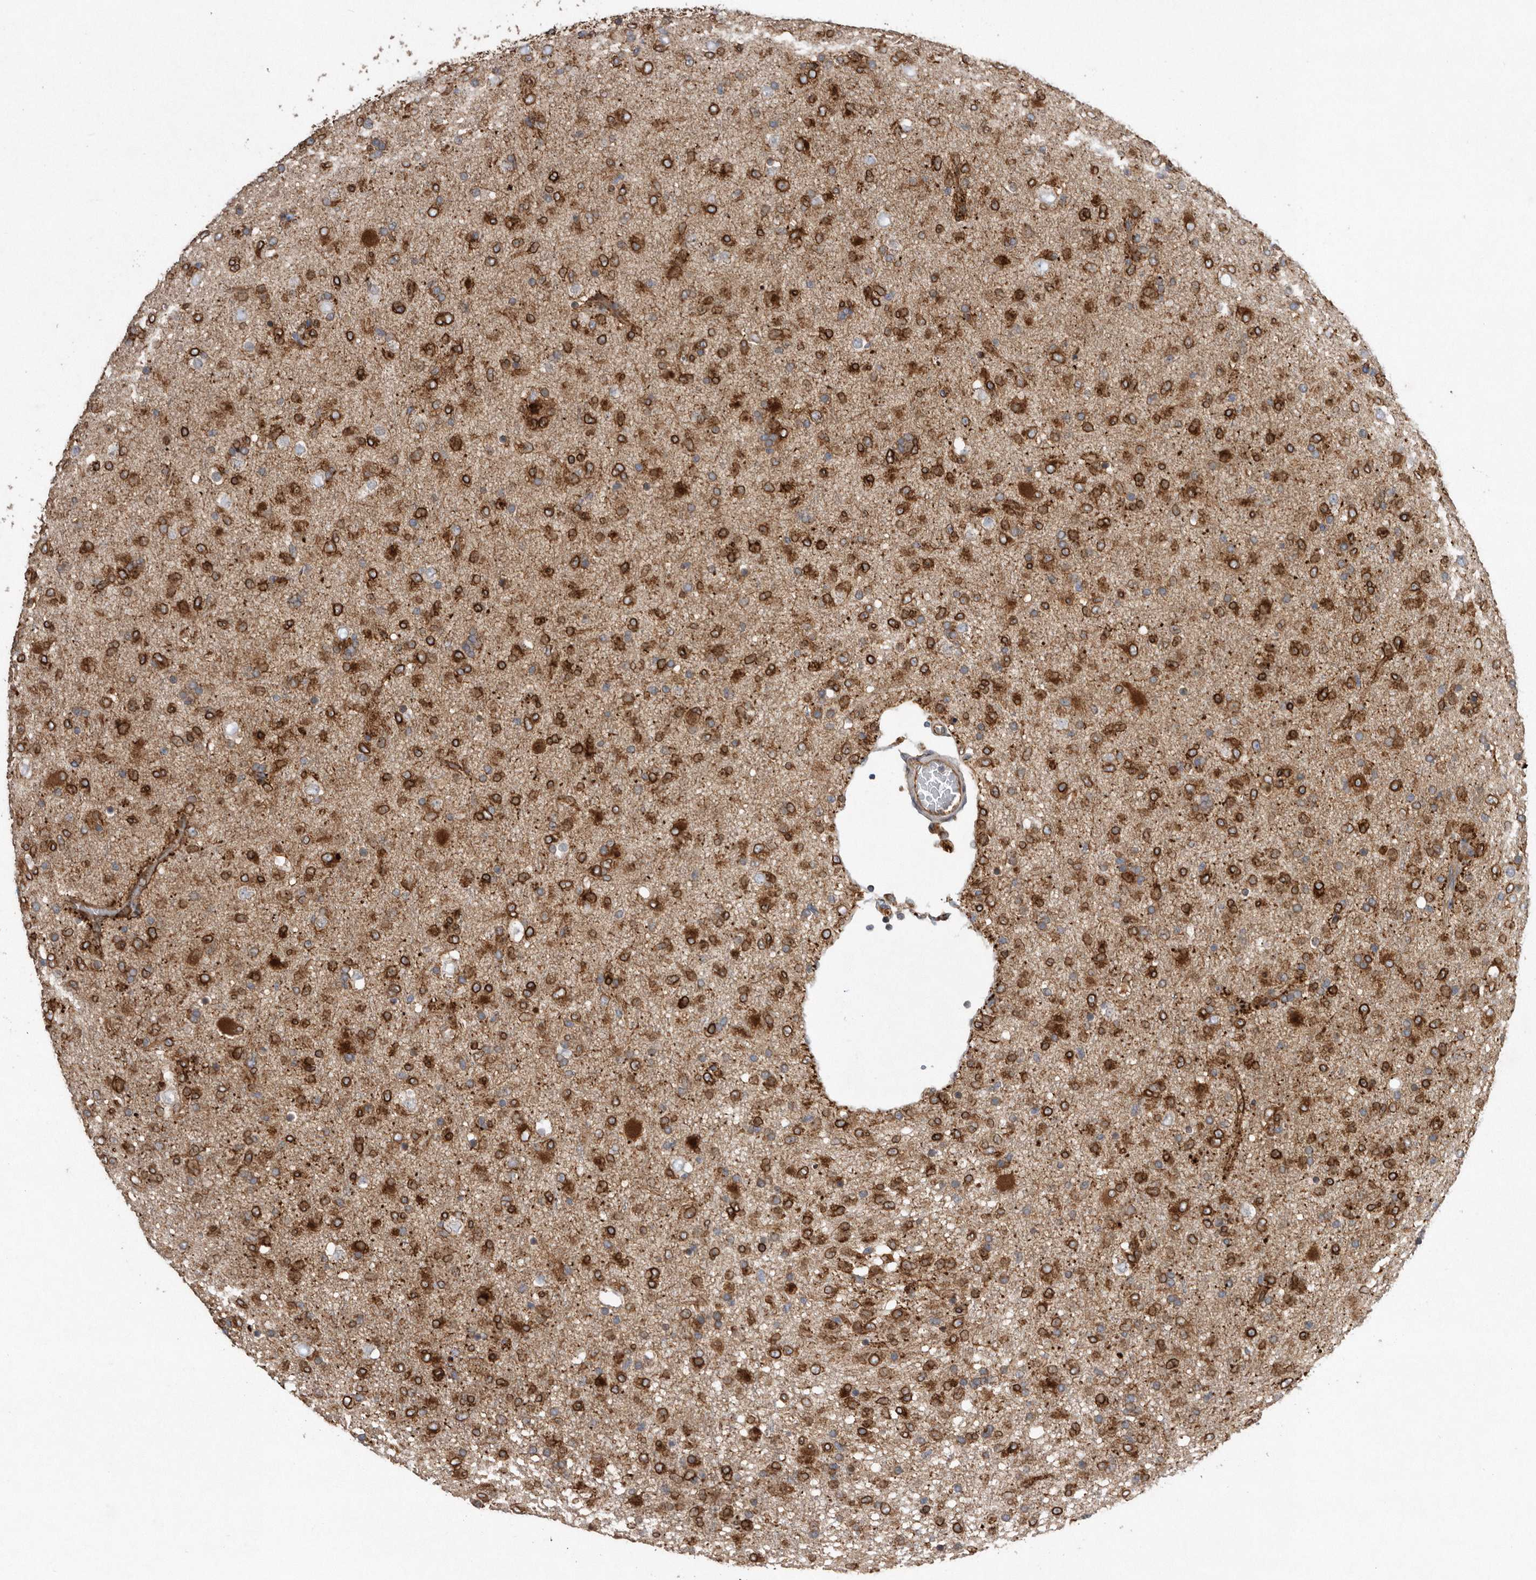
{"staining": {"intensity": "strong", "quantity": "25%-75%", "location": "cytoplasmic/membranous"}, "tissue": "glioma", "cell_type": "Tumor cells", "image_type": "cancer", "snomed": [{"axis": "morphology", "description": "Glioma, malignant, Low grade"}, {"axis": "topography", "description": "Brain"}], "caption": "This histopathology image displays glioma stained with immunohistochemistry (IHC) to label a protein in brown. The cytoplasmic/membranous of tumor cells show strong positivity for the protein. Nuclei are counter-stained blue.", "gene": "PON2", "patient": {"sex": "male", "age": 65}}